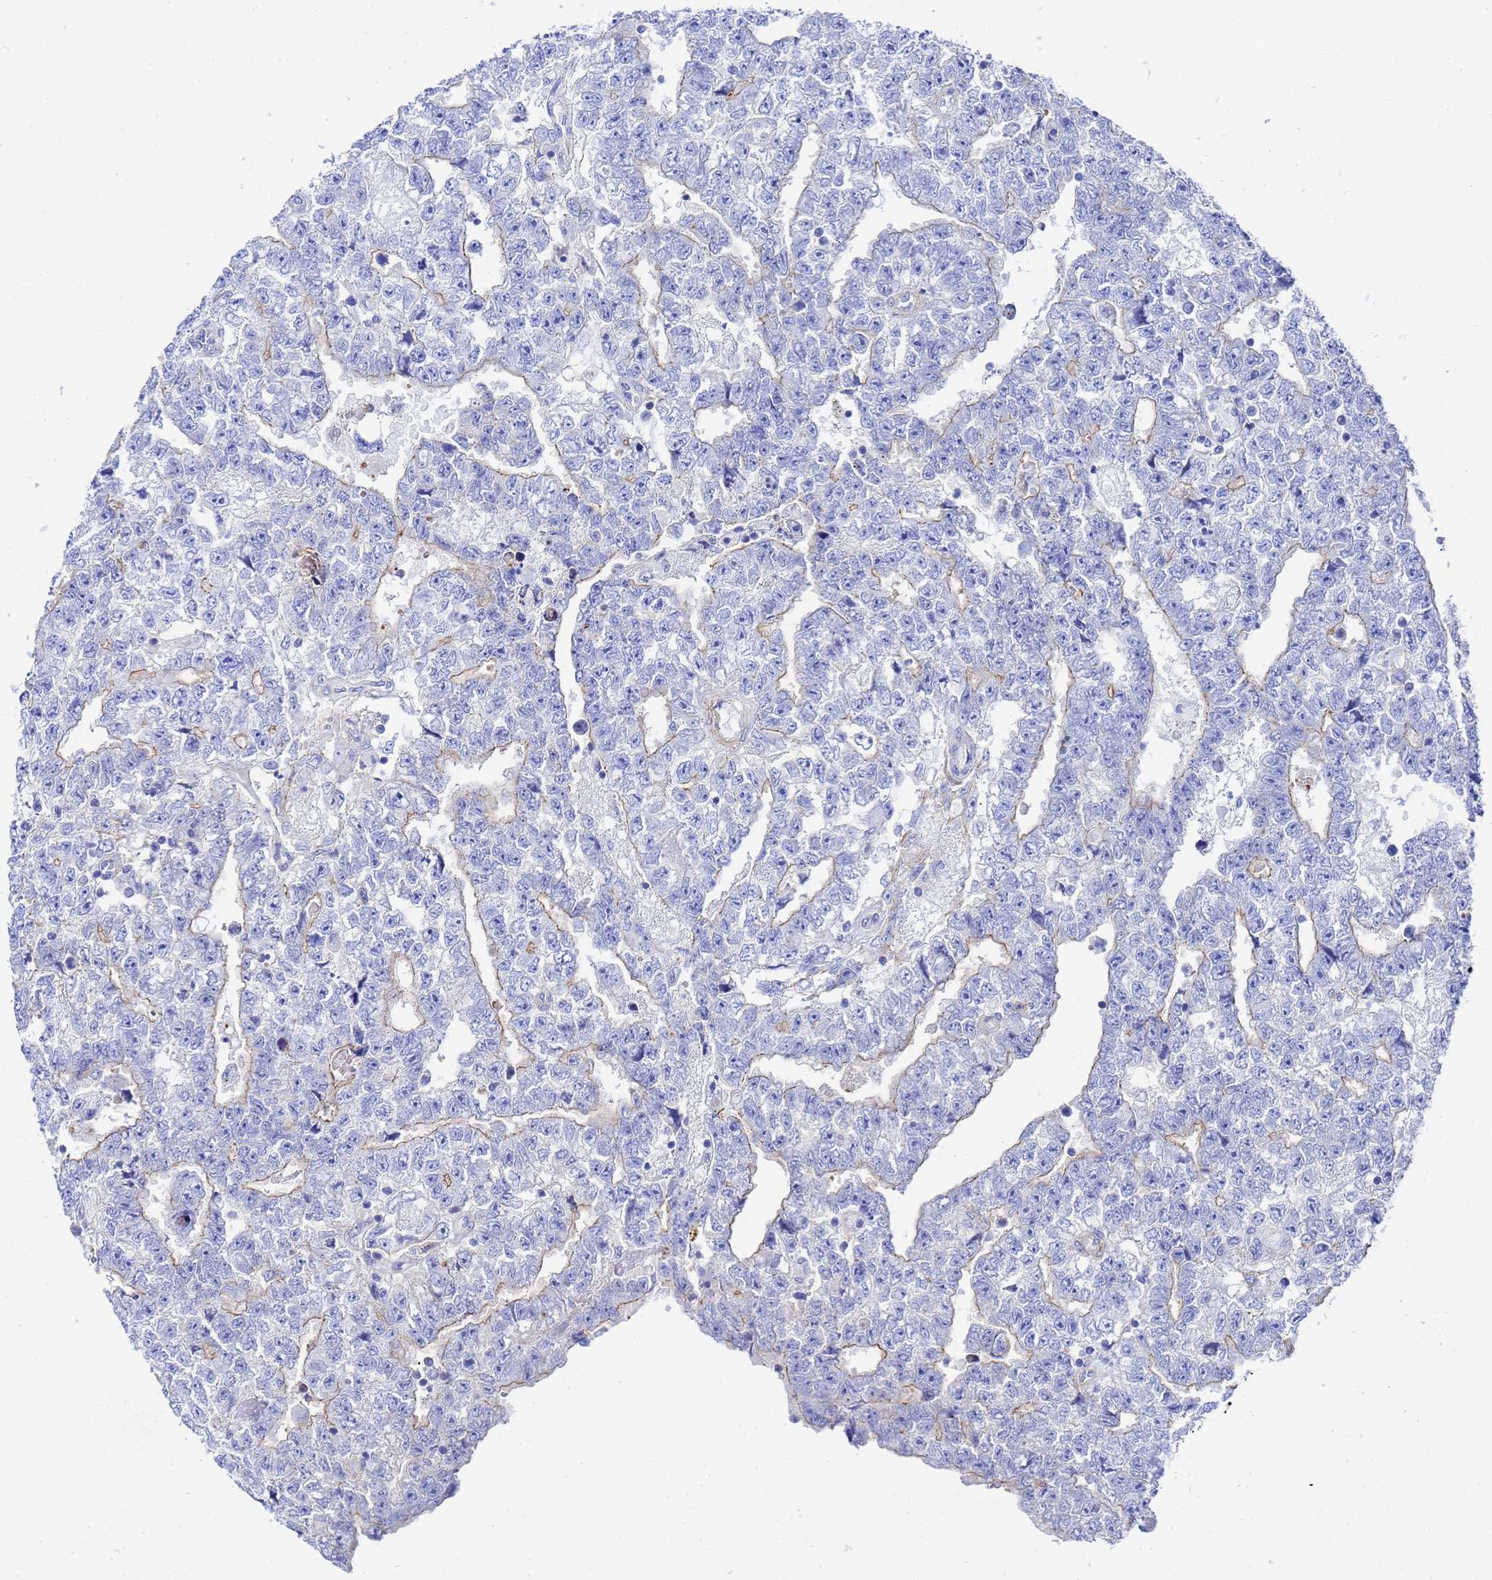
{"staining": {"intensity": "weak", "quantity": "25%-75%", "location": "cytoplasmic/membranous"}, "tissue": "testis cancer", "cell_type": "Tumor cells", "image_type": "cancer", "snomed": [{"axis": "morphology", "description": "Carcinoma, Embryonal, NOS"}, {"axis": "topography", "description": "Testis"}], "caption": "The immunohistochemical stain highlights weak cytoplasmic/membranous positivity in tumor cells of testis embryonal carcinoma tissue.", "gene": "RAB39B", "patient": {"sex": "male", "age": 25}}